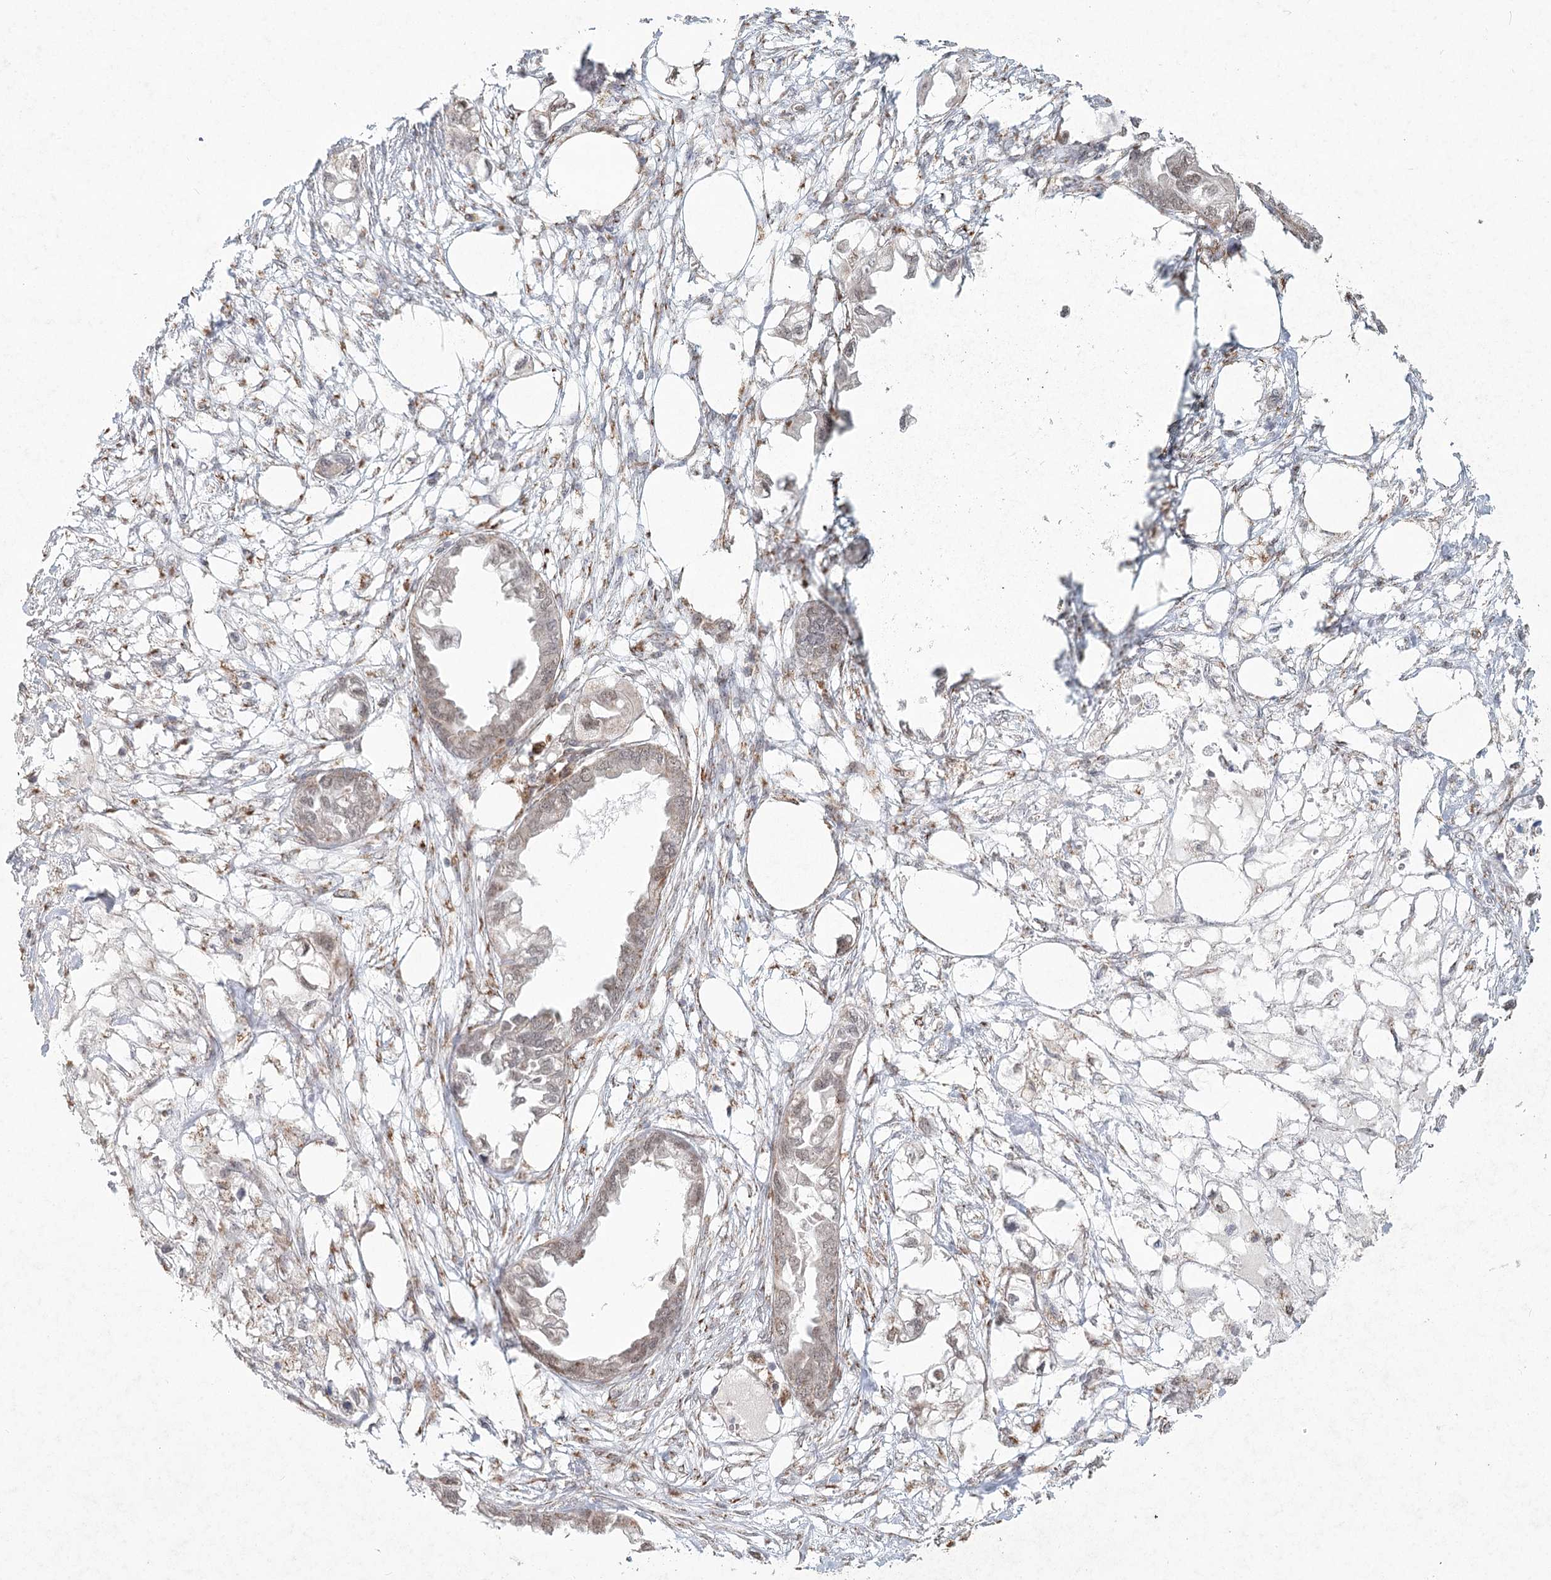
{"staining": {"intensity": "weak", "quantity": "<25%", "location": "cytoplasmic/membranous,nuclear"}, "tissue": "endometrial cancer", "cell_type": "Tumor cells", "image_type": "cancer", "snomed": [{"axis": "morphology", "description": "Adenocarcinoma, NOS"}, {"axis": "morphology", "description": "Adenocarcinoma, metastatic, NOS"}, {"axis": "topography", "description": "Adipose tissue"}, {"axis": "topography", "description": "Endometrium"}], "caption": "Protein analysis of endometrial cancer (metastatic adenocarcinoma) exhibits no significant staining in tumor cells.", "gene": "LACTB", "patient": {"sex": "female", "age": 67}}